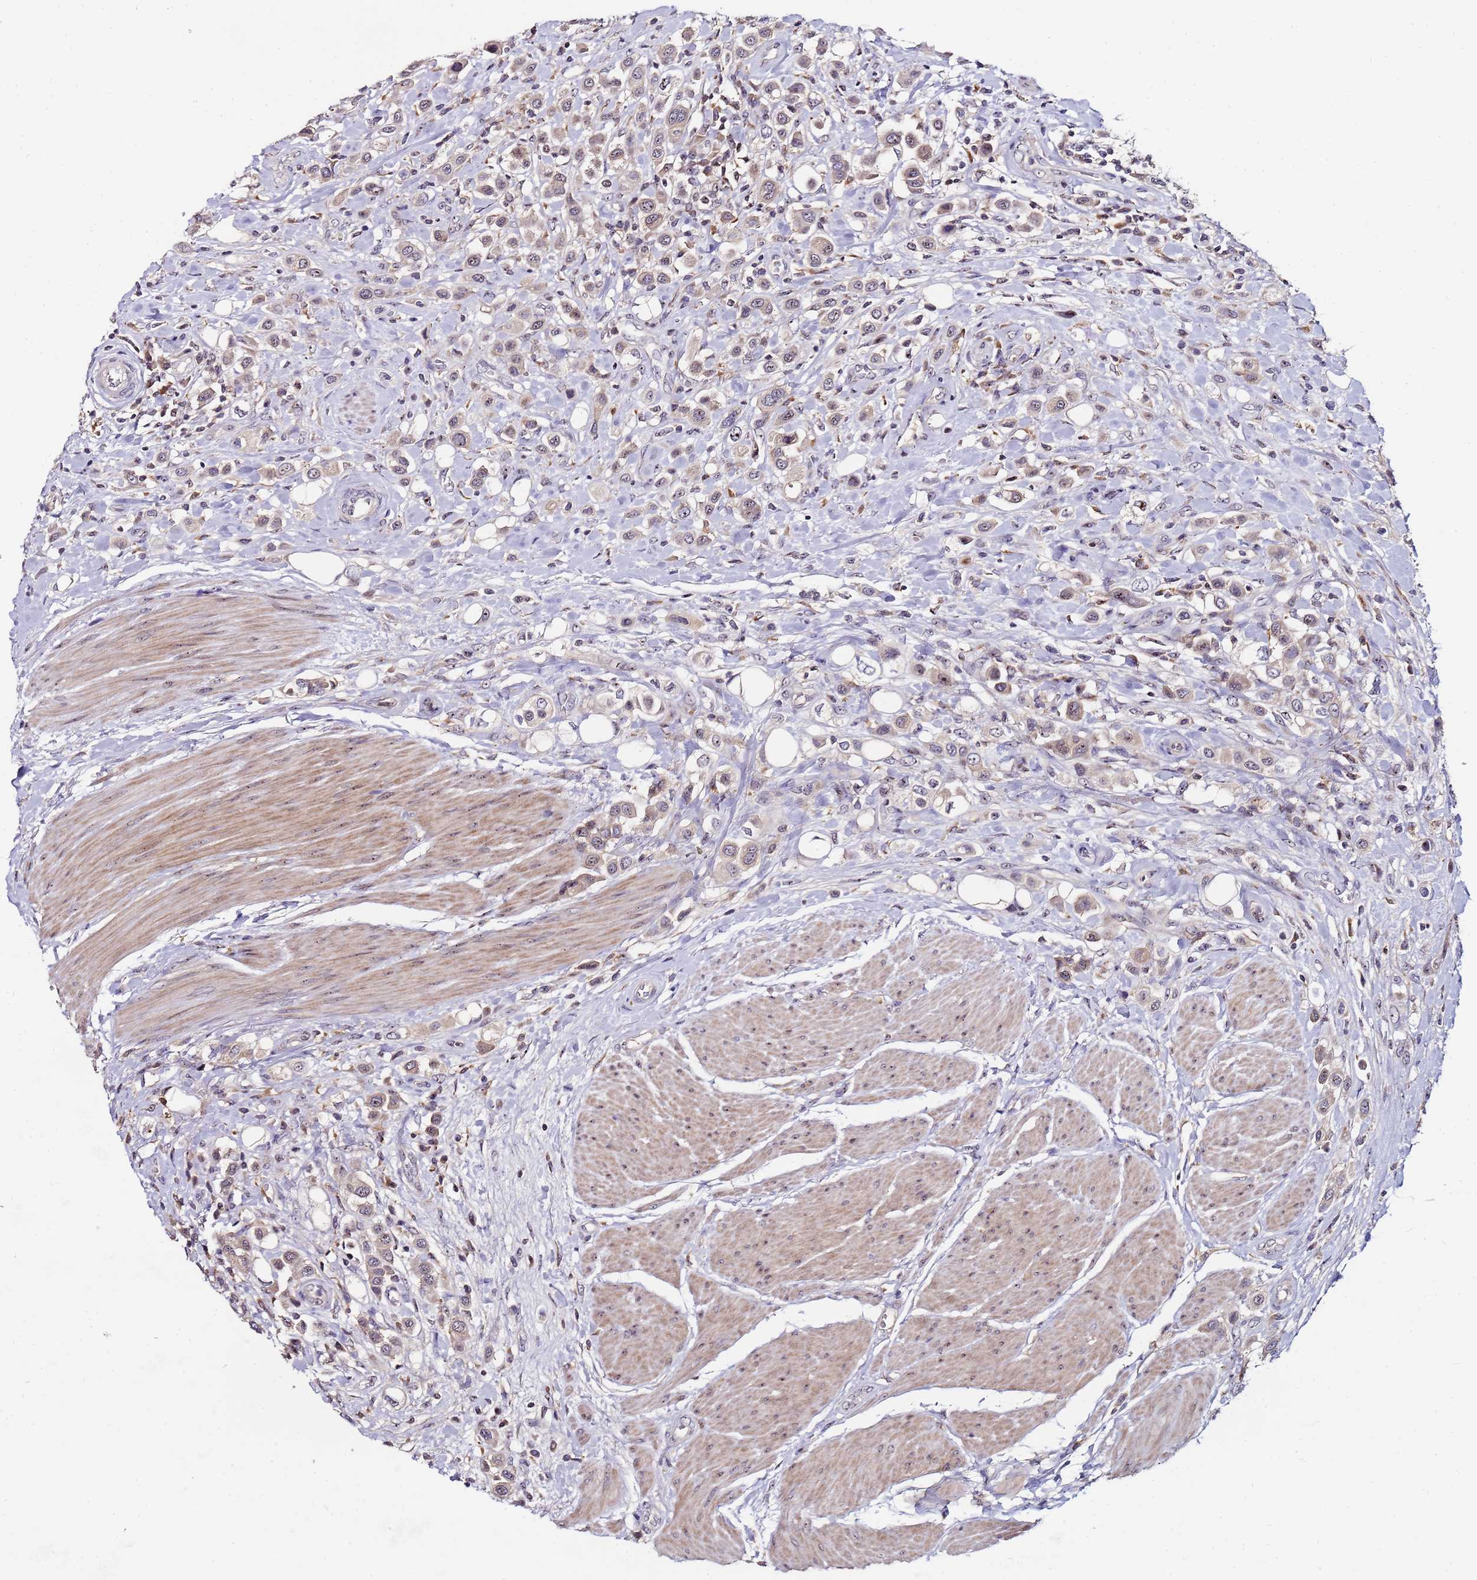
{"staining": {"intensity": "weak", "quantity": "25%-75%", "location": "cytoplasmic/membranous"}, "tissue": "urothelial cancer", "cell_type": "Tumor cells", "image_type": "cancer", "snomed": [{"axis": "morphology", "description": "Urothelial carcinoma, High grade"}, {"axis": "topography", "description": "Urinary bladder"}], "caption": "Weak cytoplasmic/membranous positivity is appreciated in about 25%-75% of tumor cells in urothelial carcinoma (high-grade). The protein of interest is shown in brown color, while the nuclei are stained blue.", "gene": "KRI1", "patient": {"sex": "male", "age": 50}}